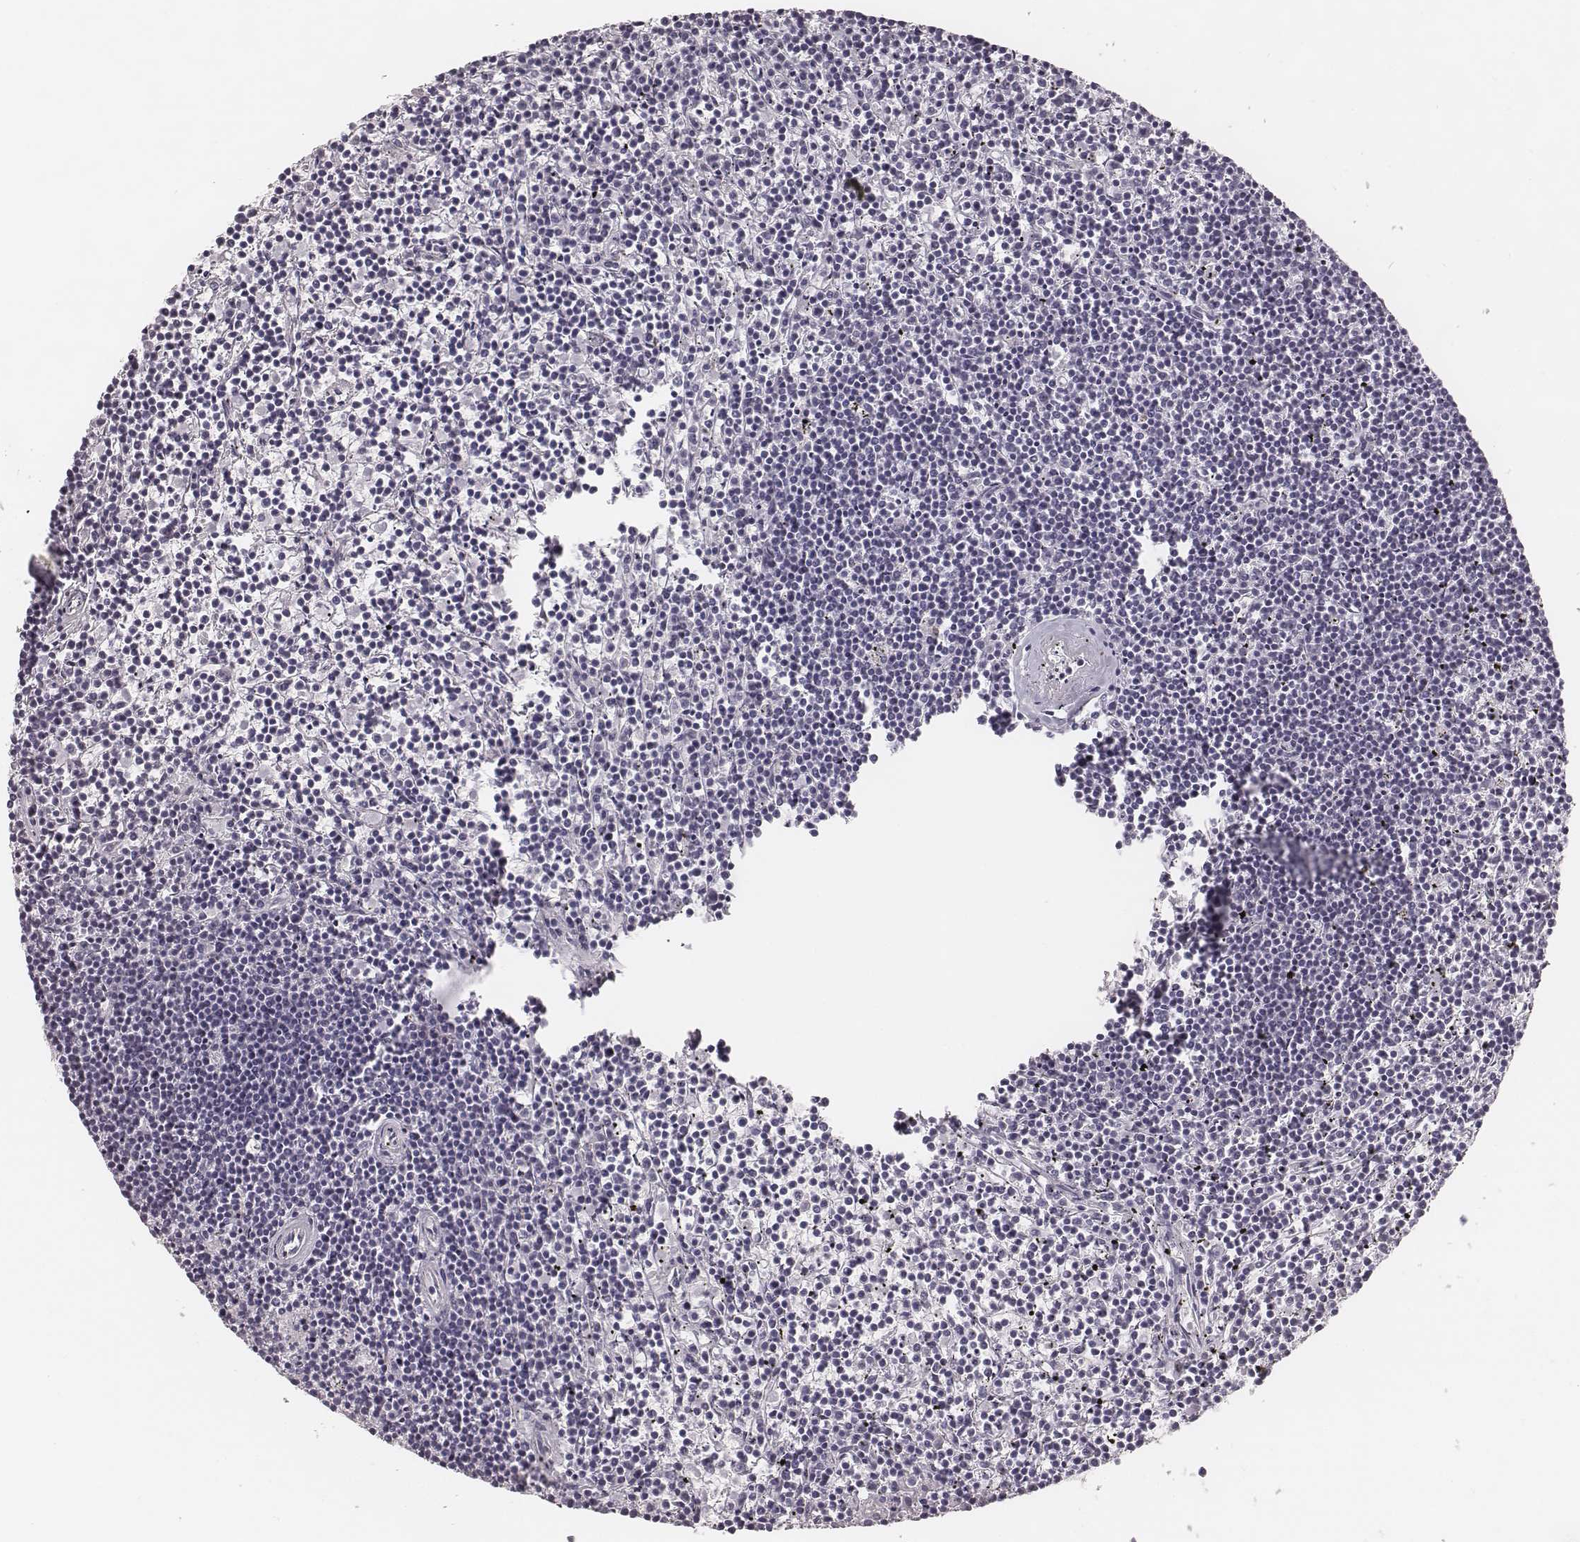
{"staining": {"intensity": "negative", "quantity": "none", "location": "none"}, "tissue": "lymphoma", "cell_type": "Tumor cells", "image_type": "cancer", "snomed": [{"axis": "morphology", "description": "Malignant lymphoma, non-Hodgkin's type, Low grade"}, {"axis": "topography", "description": "Spleen"}], "caption": "The micrograph exhibits no significant expression in tumor cells of malignant lymphoma, non-Hodgkin's type (low-grade).", "gene": "SPA17", "patient": {"sex": "female", "age": 19}}